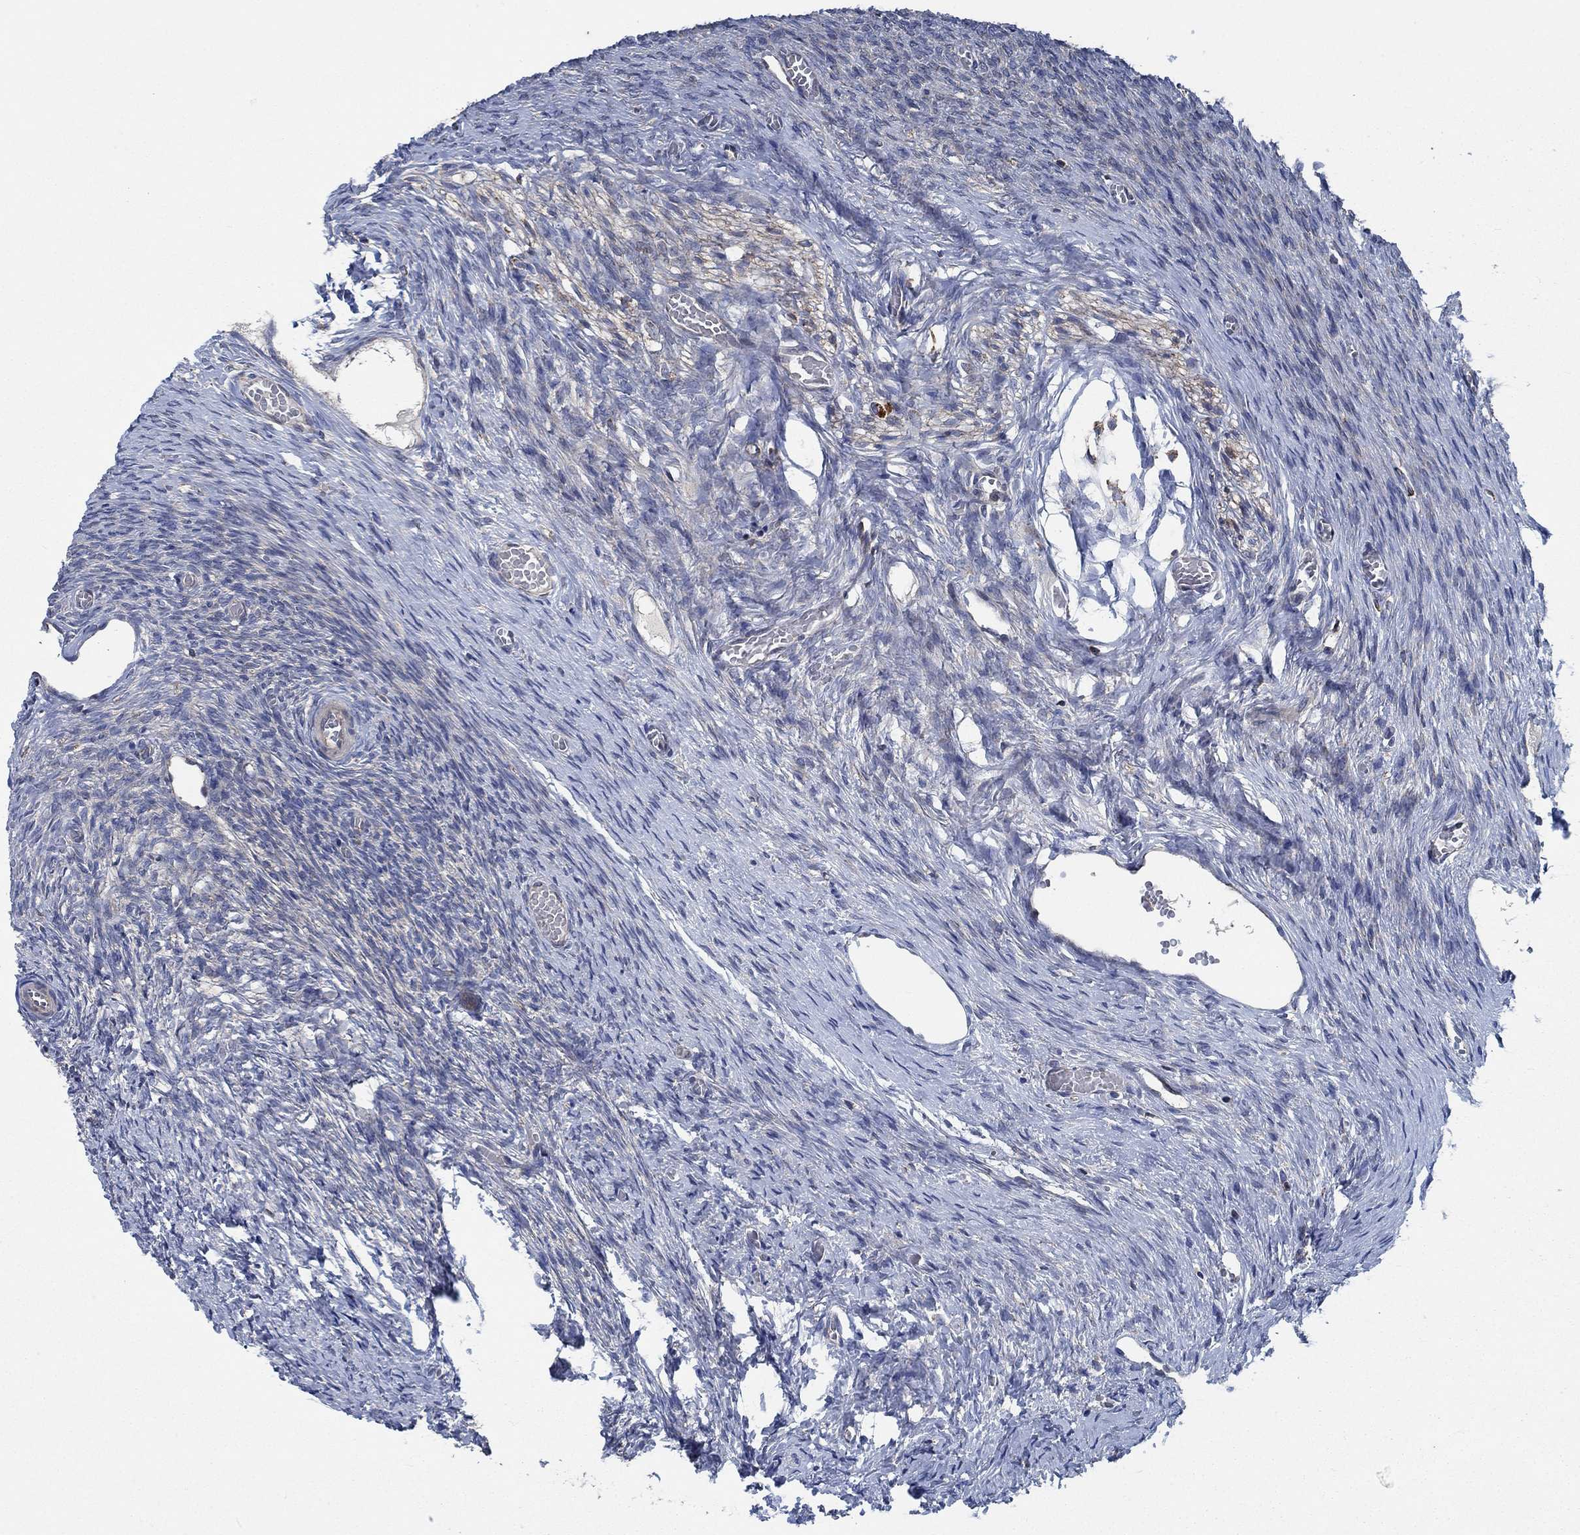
{"staining": {"intensity": "strong", "quantity": ">75%", "location": "cytoplasmic/membranous"}, "tissue": "ovary", "cell_type": "Follicle cells", "image_type": "normal", "snomed": [{"axis": "morphology", "description": "Normal tissue, NOS"}, {"axis": "topography", "description": "Ovary"}], "caption": "The micrograph demonstrates a brown stain indicating the presence of a protein in the cytoplasmic/membranous of follicle cells in ovary.", "gene": "STXBP6", "patient": {"sex": "female", "age": 27}}